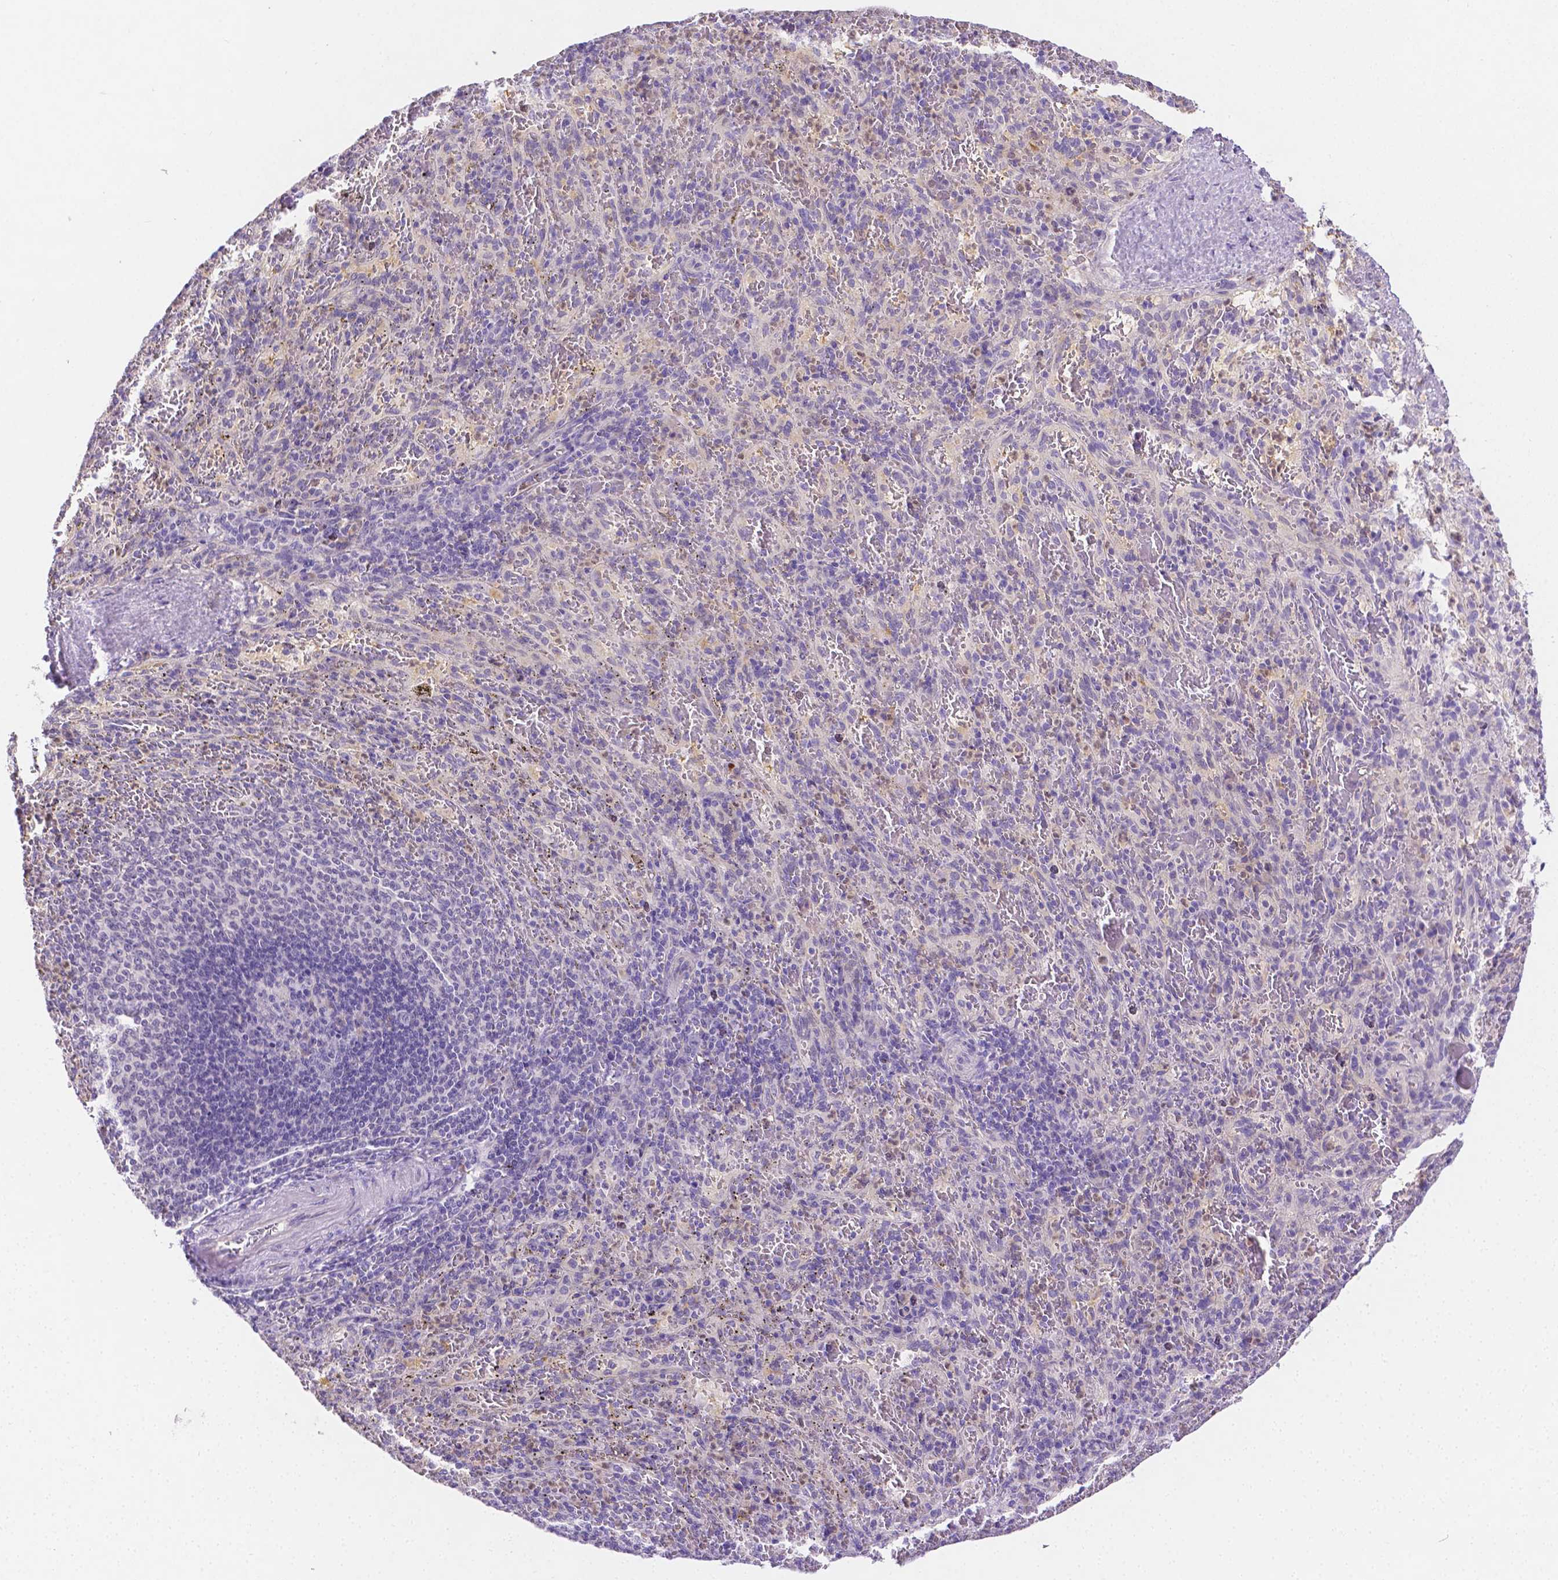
{"staining": {"intensity": "negative", "quantity": "none", "location": "none"}, "tissue": "spleen", "cell_type": "Cells in red pulp", "image_type": "normal", "snomed": [{"axis": "morphology", "description": "Normal tissue, NOS"}, {"axis": "topography", "description": "Spleen"}], "caption": "This photomicrograph is of unremarkable spleen stained with immunohistochemistry (IHC) to label a protein in brown with the nuclei are counter-stained blue. There is no staining in cells in red pulp.", "gene": "NXPH2", "patient": {"sex": "male", "age": 57}}